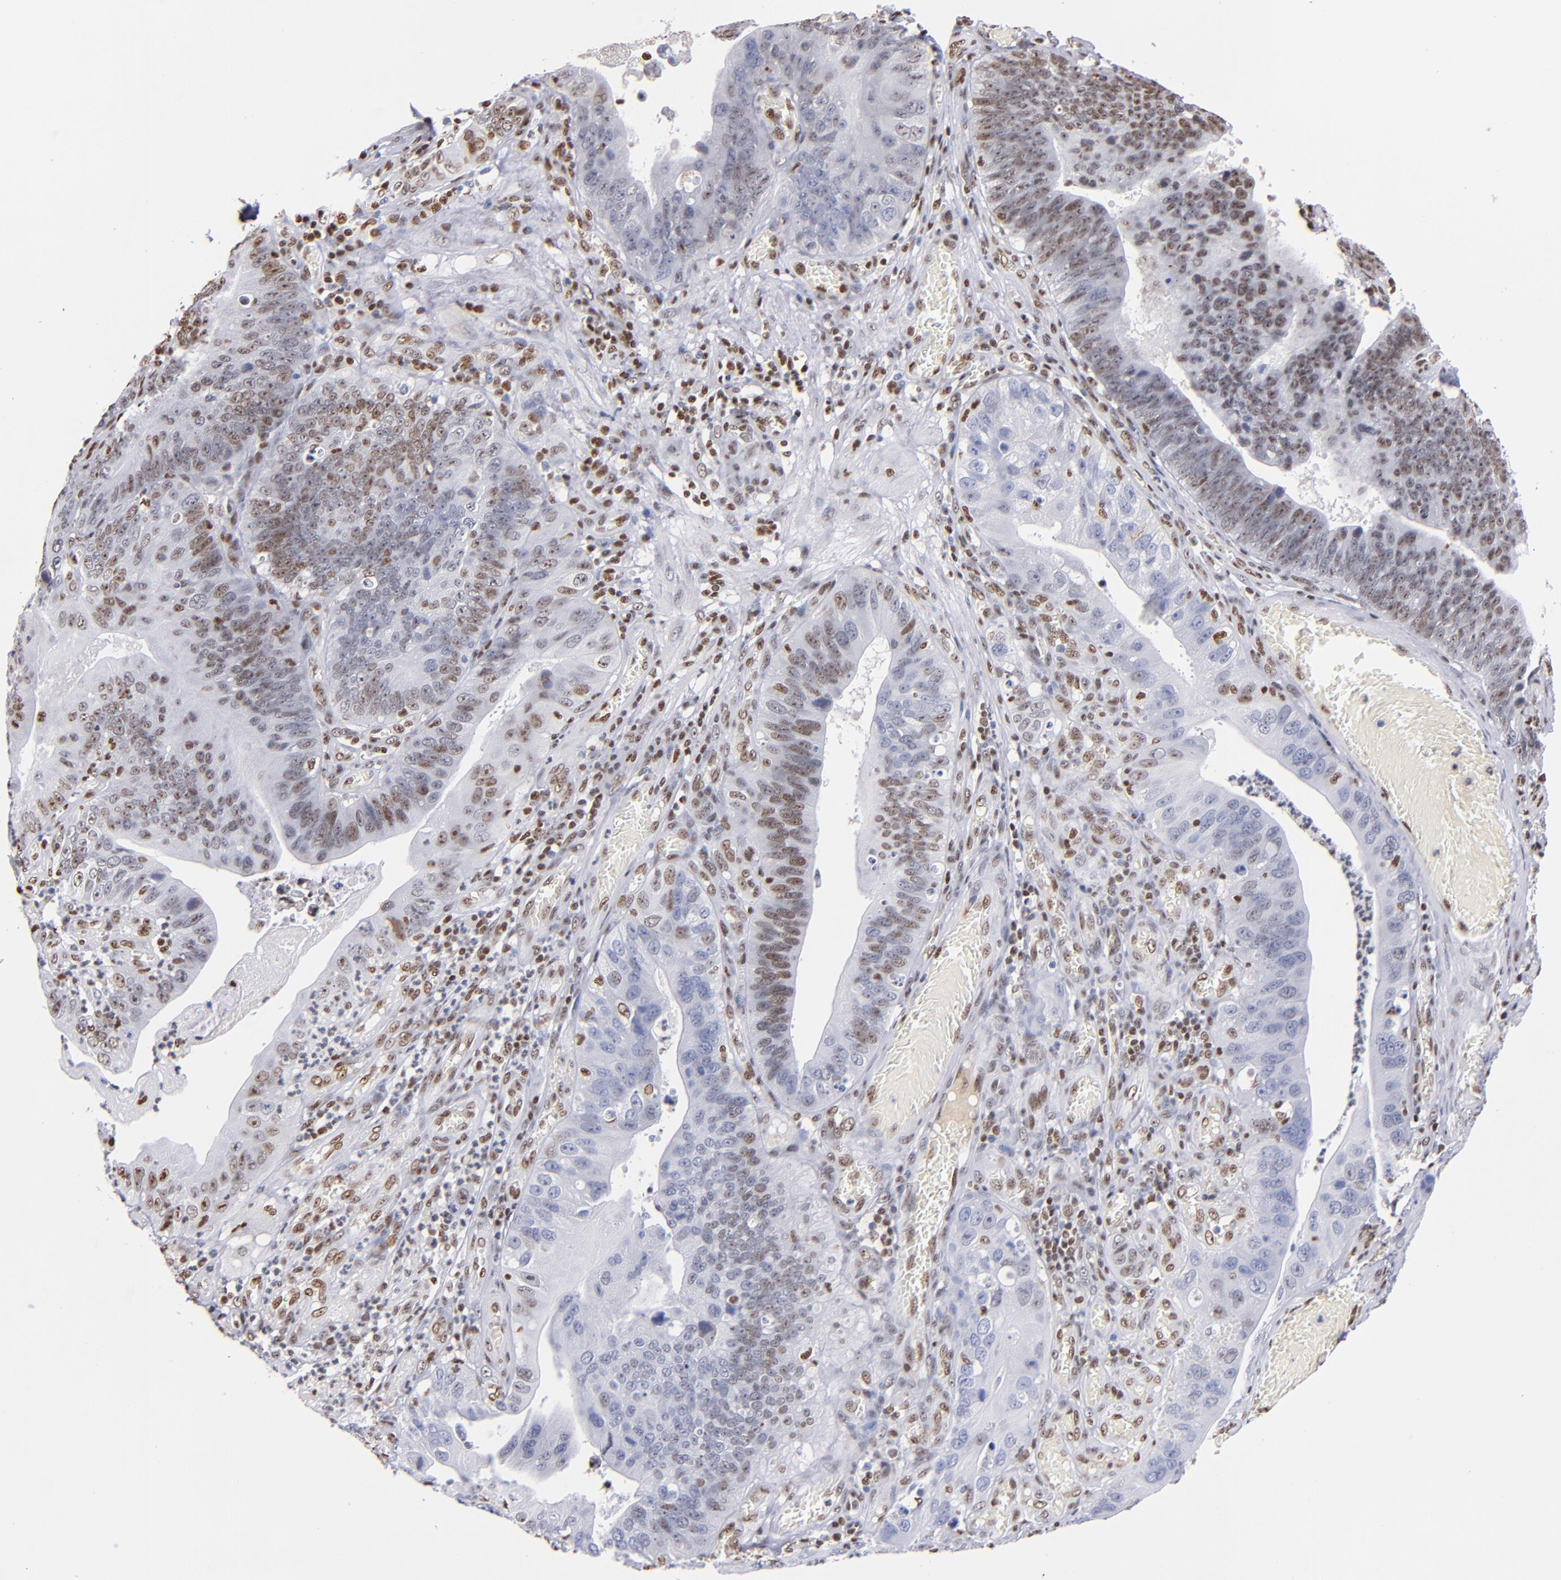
{"staining": {"intensity": "moderate", "quantity": ">75%", "location": "nuclear"}, "tissue": "stomach cancer", "cell_type": "Tumor cells", "image_type": "cancer", "snomed": [{"axis": "morphology", "description": "Adenocarcinoma, NOS"}, {"axis": "topography", "description": "Stomach"}, {"axis": "topography", "description": "Gastric cardia"}], "caption": "IHC staining of stomach cancer (adenocarcinoma), which shows medium levels of moderate nuclear staining in about >75% of tumor cells indicating moderate nuclear protein staining. The staining was performed using DAB (3,3'-diaminobenzidine) (brown) for protein detection and nuclei were counterstained in hematoxylin (blue).", "gene": "IFI16", "patient": {"sex": "male", "age": 59}}